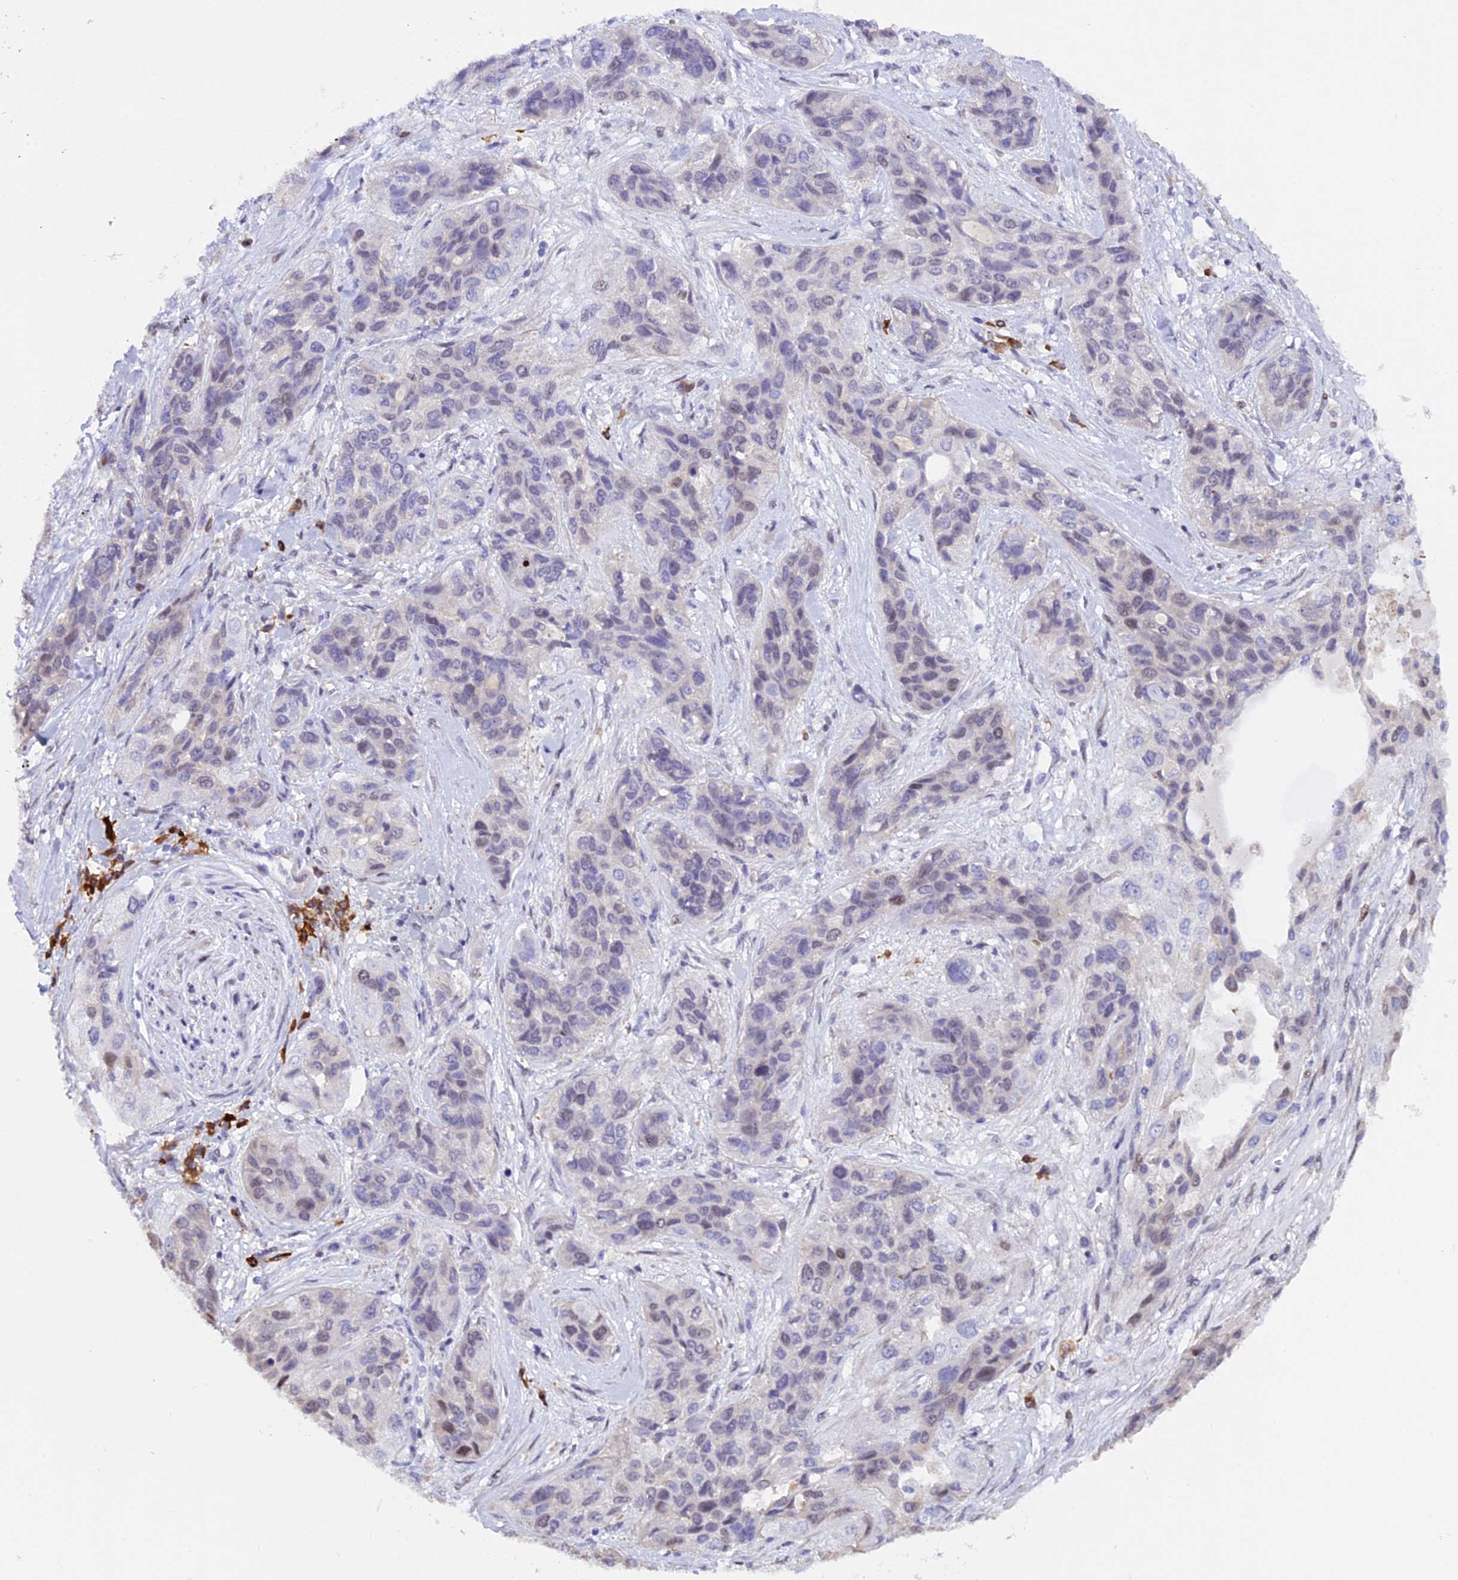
{"staining": {"intensity": "negative", "quantity": "none", "location": "none"}, "tissue": "lung cancer", "cell_type": "Tumor cells", "image_type": "cancer", "snomed": [{"axis": "morphology", "description": "Squamous cell carcinoma, NOS"}, {"axis": "topography", "description": "Lung"}], "caption": "An image of lung cancer stained for a protein reveals no brown staining in tumor cells. (Stains: DAB (3,3'-diaminobenzidine) immunohistochemistry (IHC) with hematoxylin counter stain, Microscopy: brightfield microscopy at high magnification).", "gene": "HERPUD1", "patient": {"sex": "female", "age": 70}}